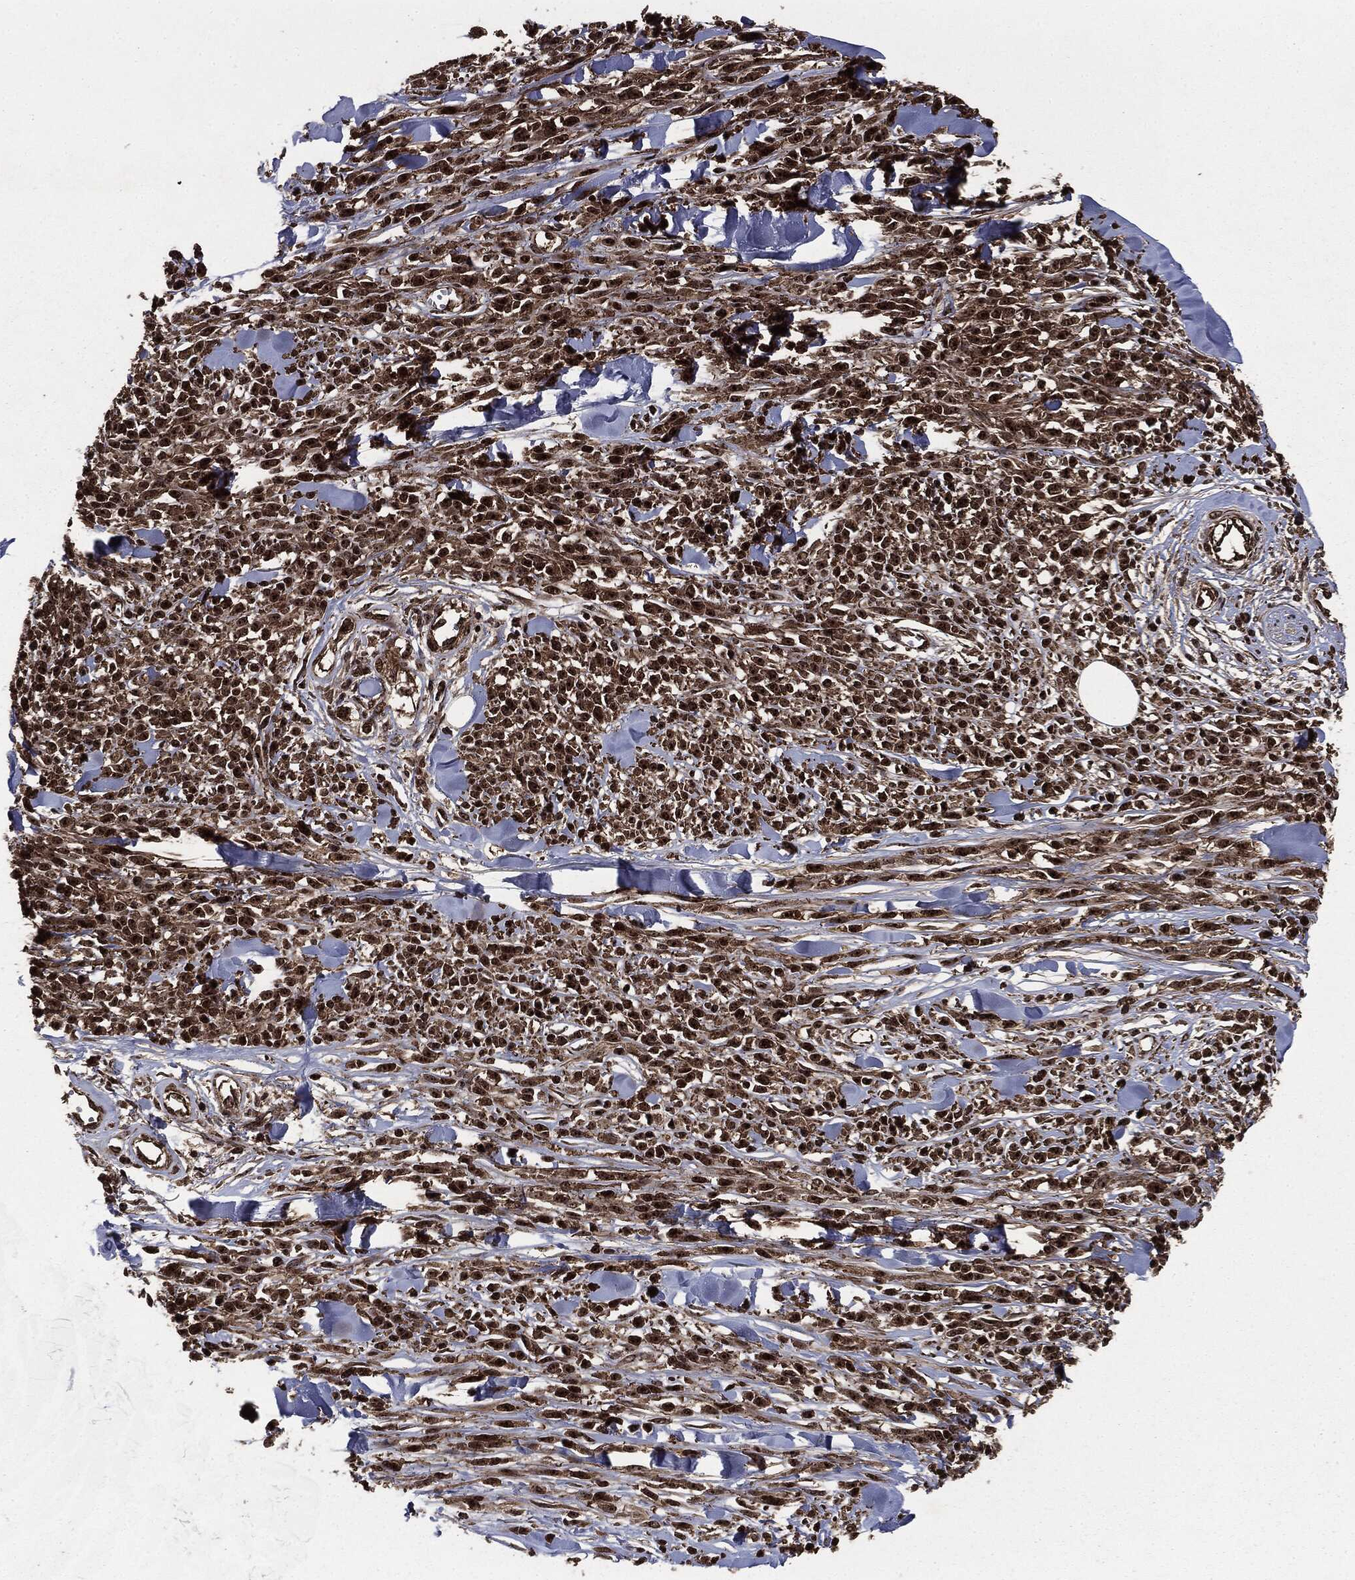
{"staining": {"intensity": "strong", "quantity": ">75%", "location": "cytoplasmic/membranous,nuclear"}, "tissue": "melanoma", "cell_type": "Tumor cells", "image_type": "cancer", "snomed": [{"axis": "morphology", "description": "Malignant melanoma, NOS"}, {"axis": "topography", "description": "Skin"}, {"axis": "topography", "description": "Skin of trunk"}], "caption": "Strong cytoplasmic/membranous and nuclear positivity for a protein is seen in about >75% of tumor cells of malignant melanoma using immunohistochemistry (IHC).", "gene": "CARD6", "patient": {"sex": "male", "age": 74}}